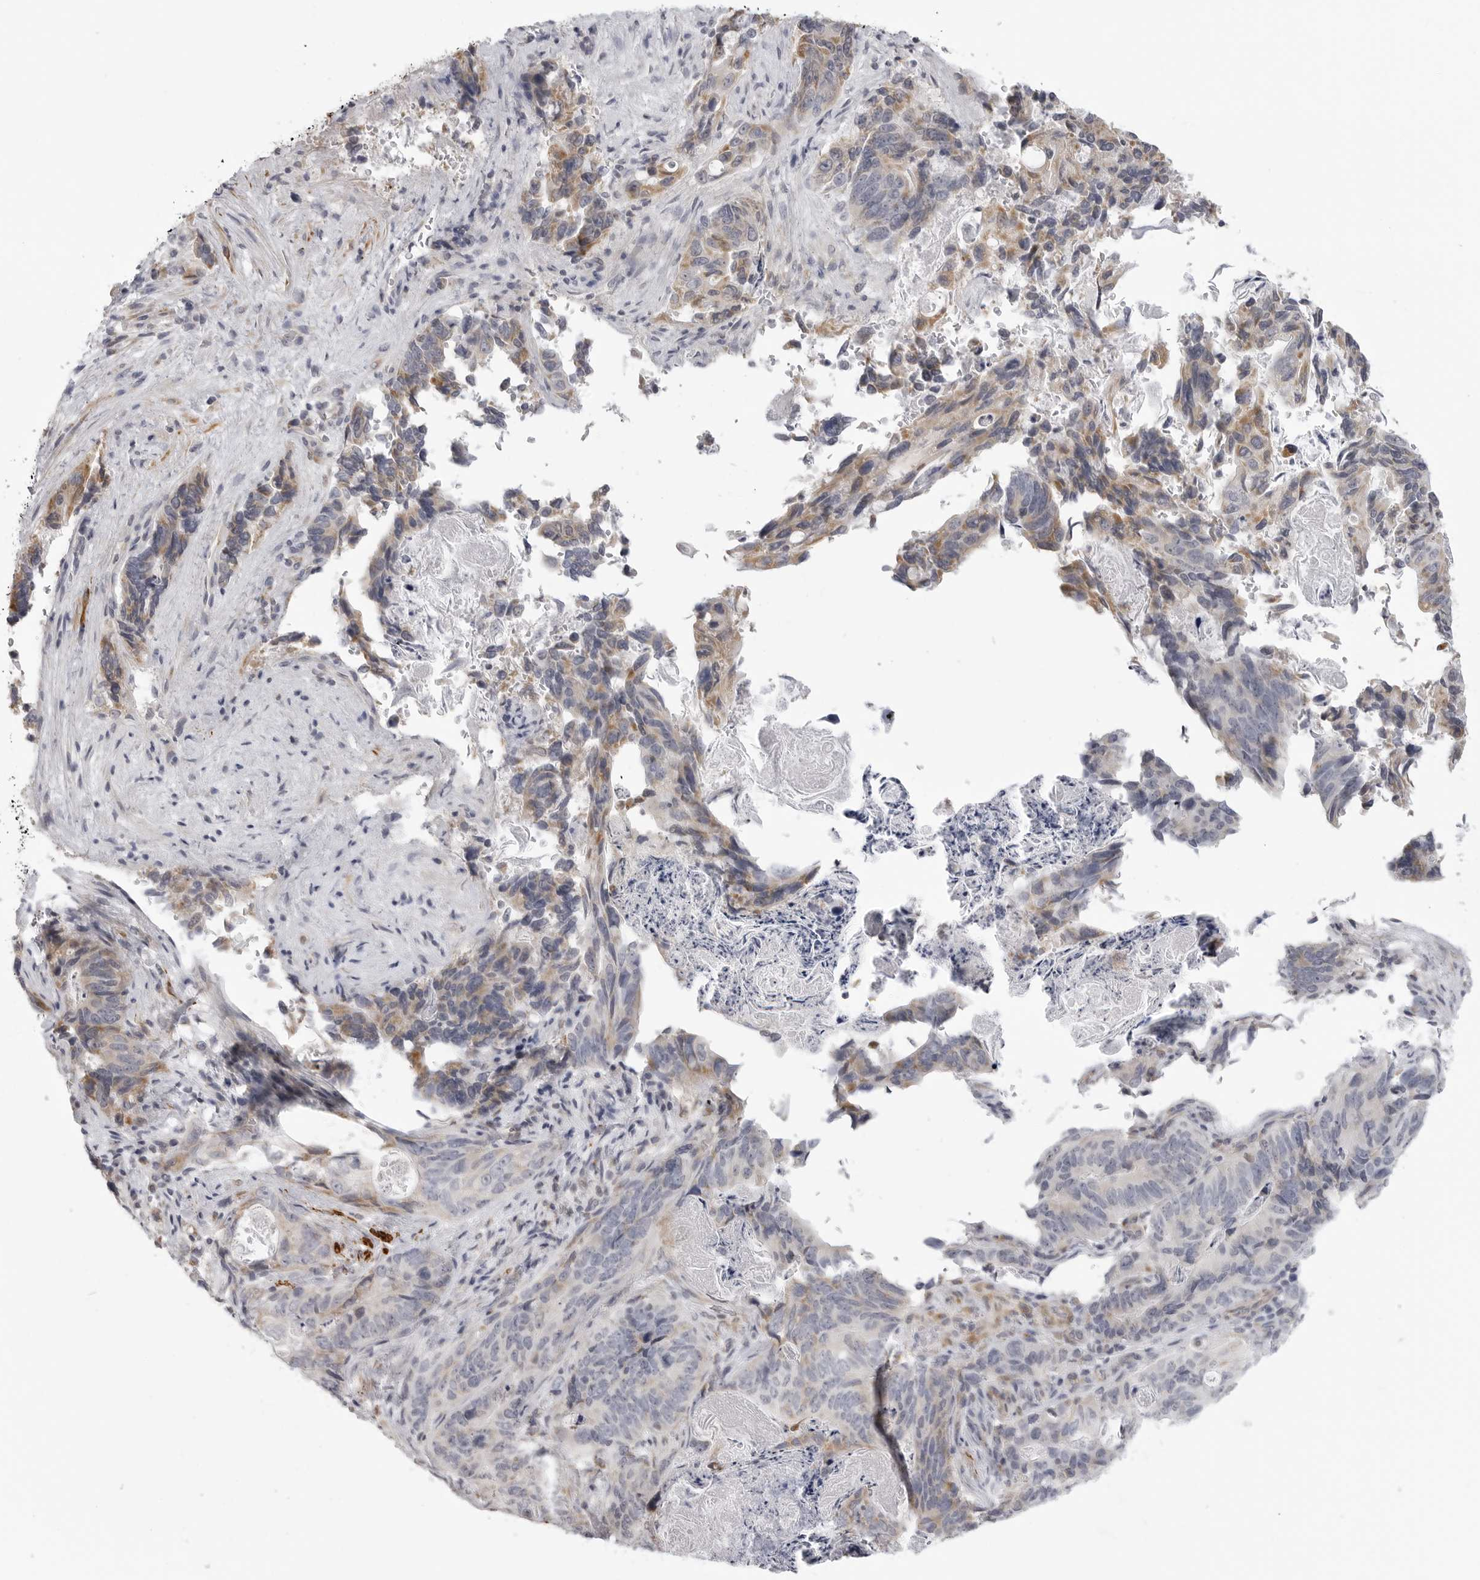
{"staining": {"intensity": "negative", "quantity": "none", "location": "none"}, "tissue": "stomach cancer", "cell_type": "Tumor cells", "image_type": "cancer", "snomed": [{"axis": "morphology", "description": "Normal tissue, NOS"}, {"axis": "morphology", "description": "Adenocarcinoma, NOS"}, {"axis": "topography", "description": "Stomach"}], "caption": "This is an IHC photomicrograph of stomach adenocarcinoma. There is no staining in tumor cells.", "gene": "MAP7D1", "patient": {"sex": "female", "age": 89}}